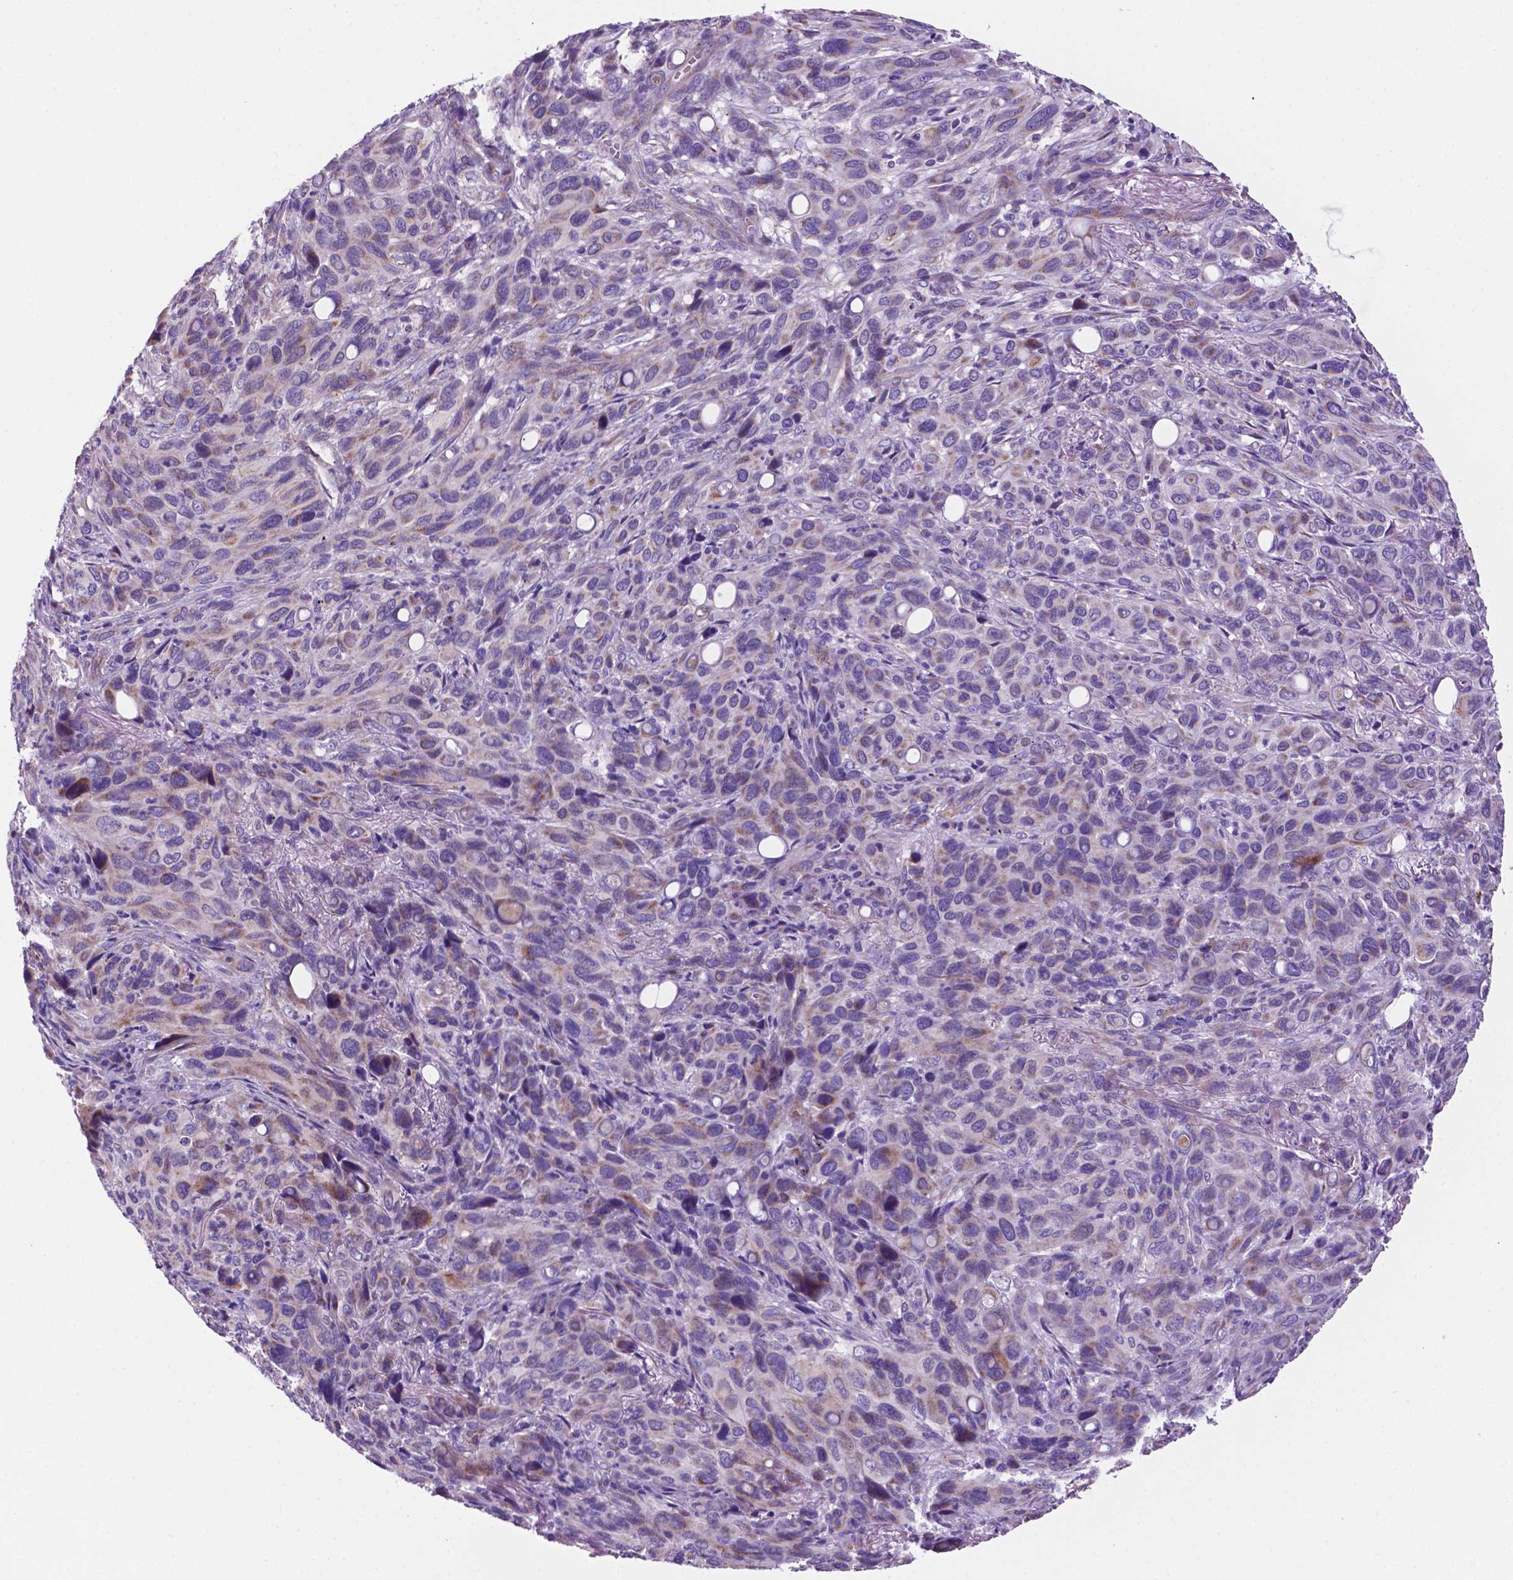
{"staining": {"intensity": "weak", "quantity": "<25%", "location": "cytoplasmic/membranous"}, "tissue": "melanoma", "cell_type": "Tumor cells", "image_type": "cancer", "snomed": [{"axis": "morphology", "description": "Malignant melanoma, Metastatic site"}, {"axis": "topography", "description": "Lung"}], "caption": "This is an immunohistochemistry (IHC) micrograph of human malignant melanoma (metastatic site). There is no staining in tumor cells.", "gene": "TMEM121B", "patient": {"sex": "male", "age": 48}}